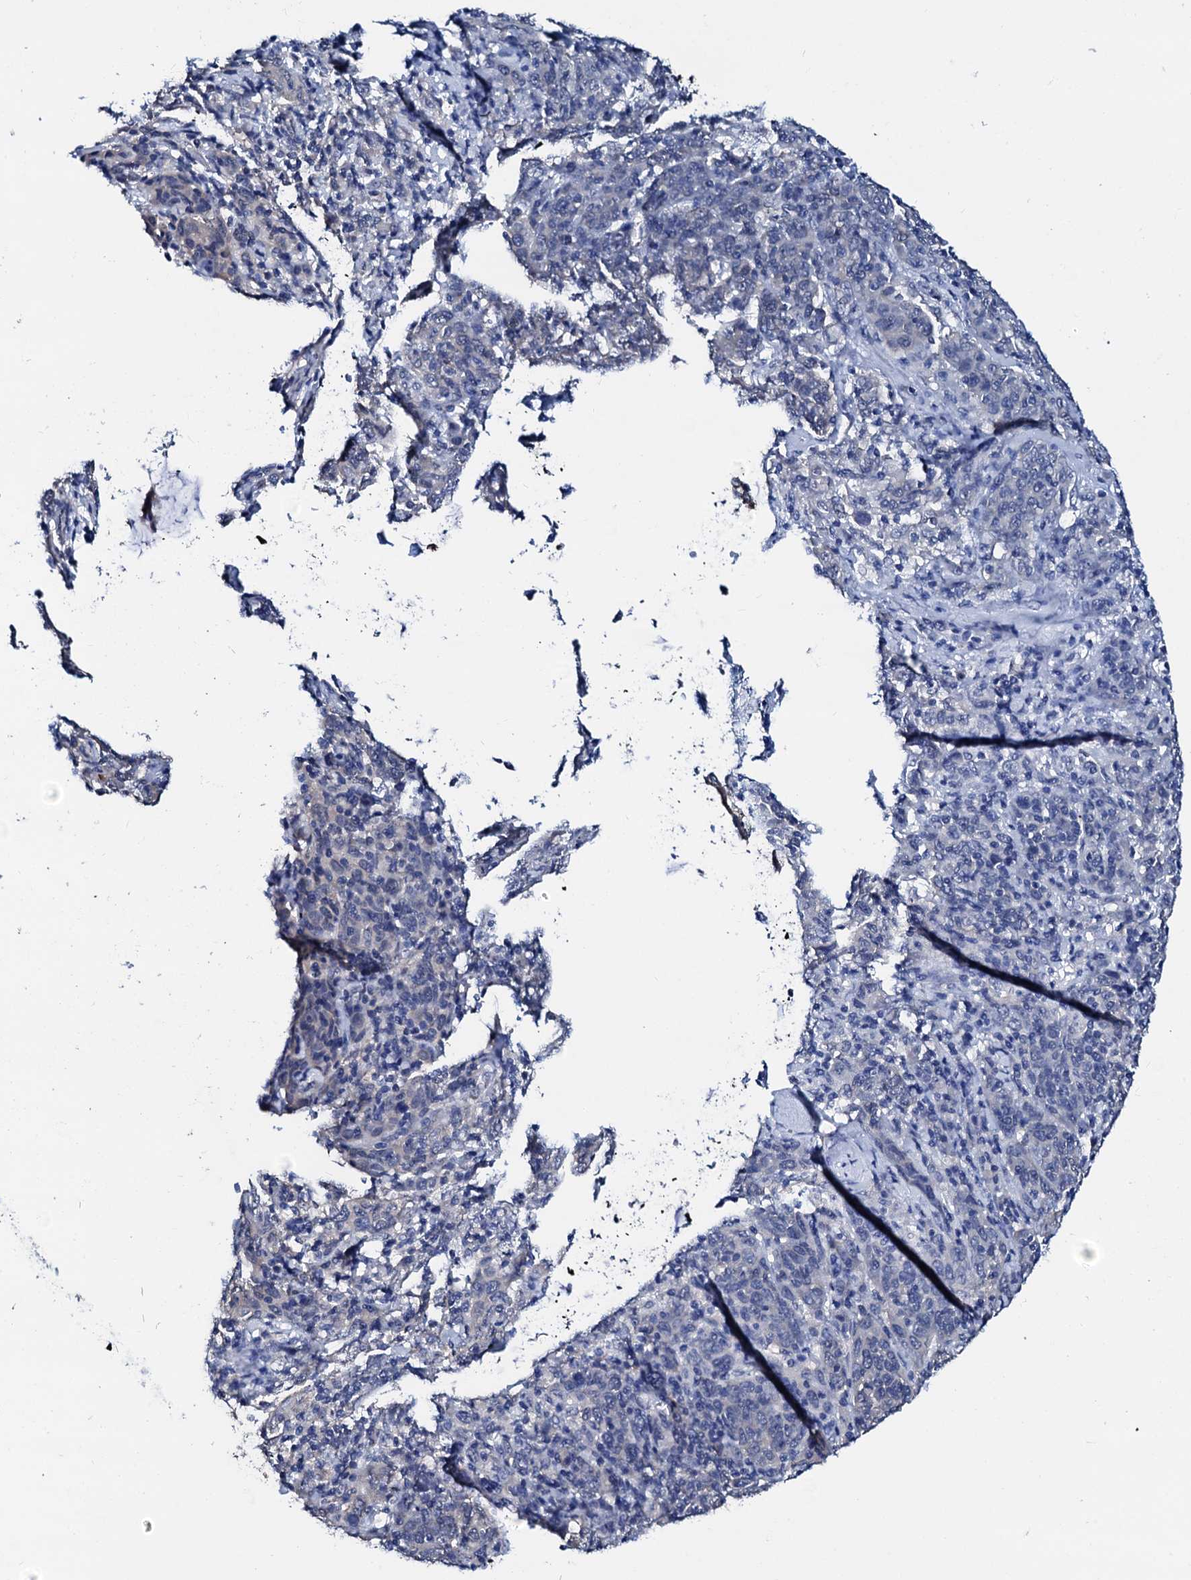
{"staining": {"intensity": "negative", "quantity": "none", "location": "none"}, "tissue": "cervical cancer", "cell_type": "Tumor cells", "image_type": "cancer", "snomed": [{"axis": "morphology", "description": "Squamous cell carcinoma, NOS"}, {"axis": "topography", "description": "Cervix"}], "caption": "Immunohistochemical staining of human squamous cell carcinoma (cervical) demonstrates no significant staining in tumor cells.", "gene": "CSN2", "patient": {"sex": "female", "age": 67}}